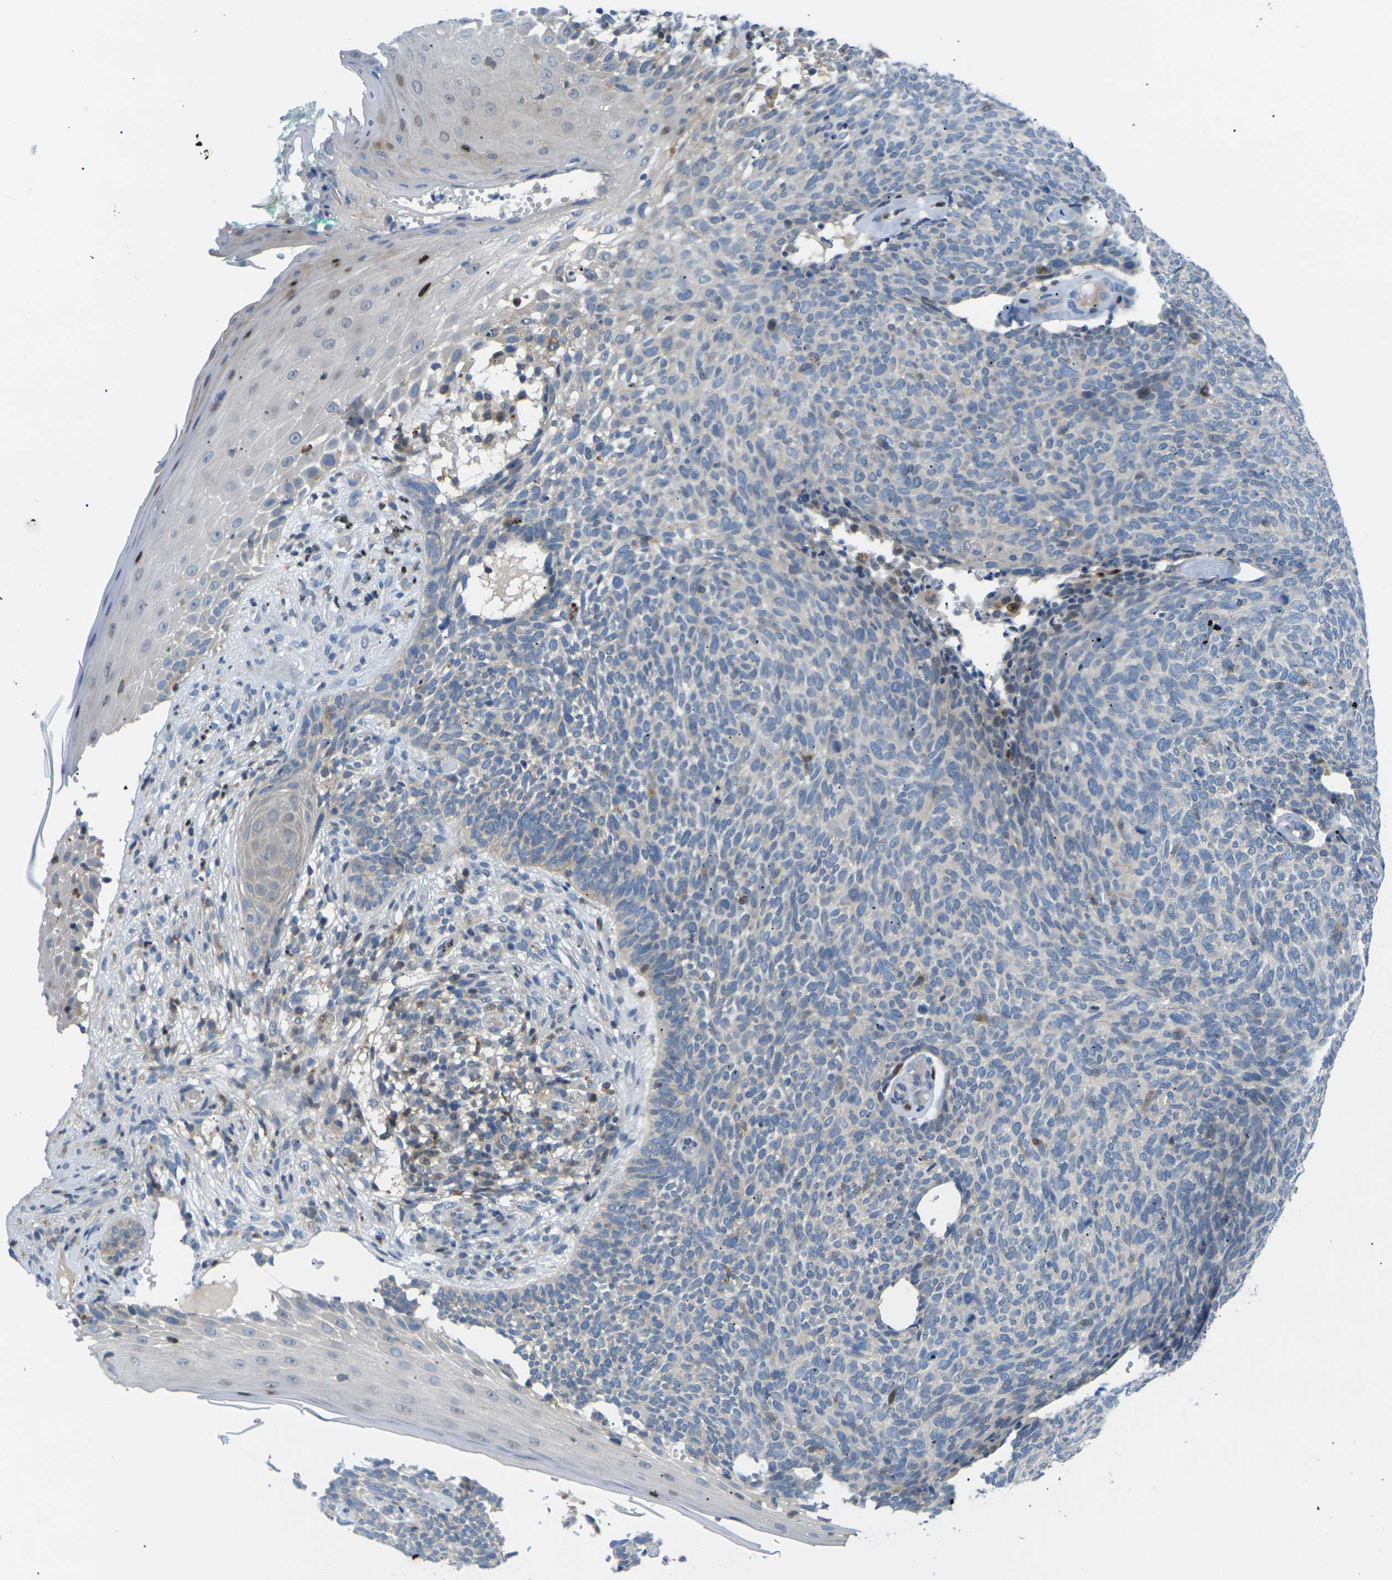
{"staining": {"intensity": "weak", "quantity": "<25%", "location": "cytoplasmic/membranous"}, "tissue": "skin cancer", "cell_type": "Tumor cells", "image_type": "cancer", "snomed": [{"axis": "morphology", "description": "Basal cell carcinoma"}, {"axis": "topography", "description": "Skin"}], "caption": "A micrograph of skin cancer stained for a protein reveals no brown staining in tumor cells.", "gene": "RPS6KA3", "patient": {"sex": "female", "age": 84}}